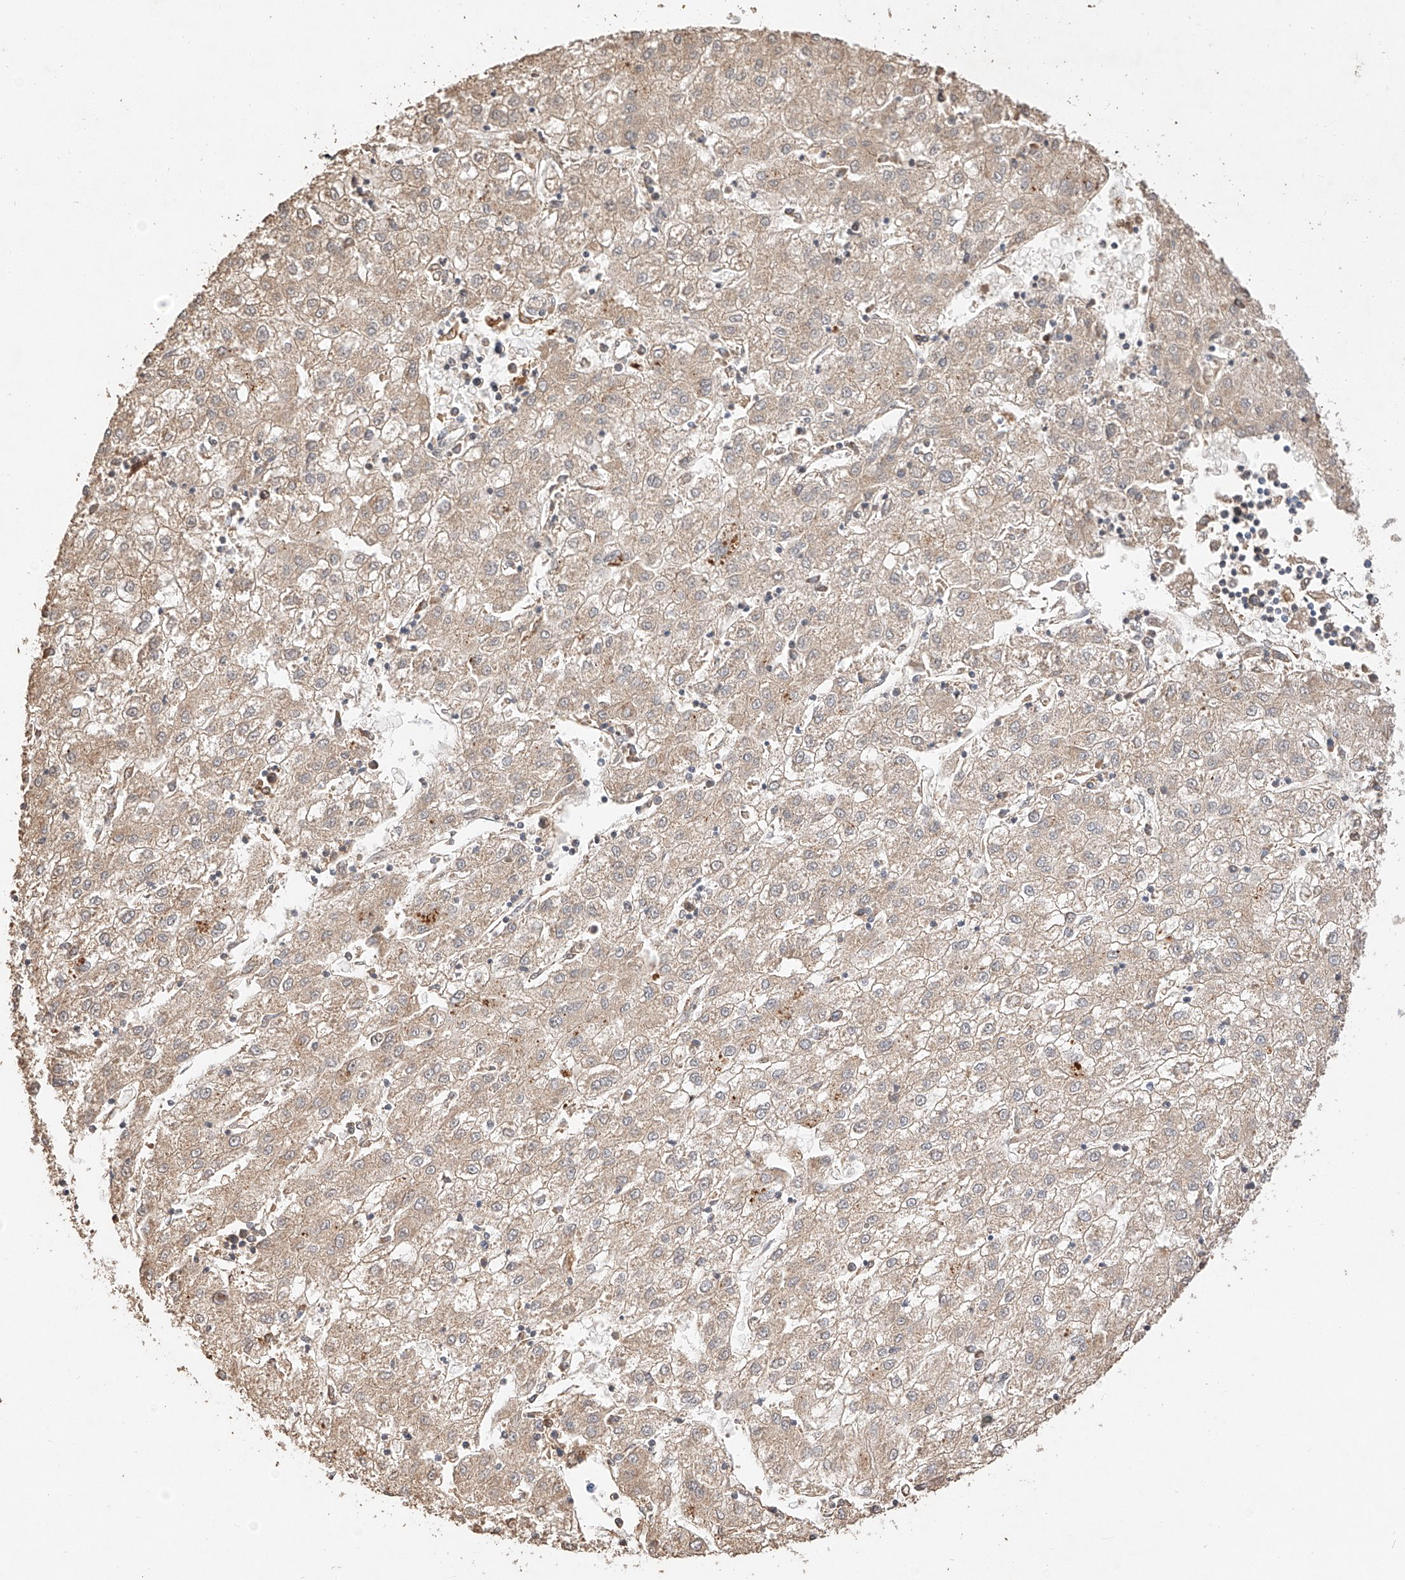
{"staining": {"intensity": "weak", "quantity": "25%-75%", "location": "cytoplasmic/membranous"}, "tissue": "liver cancer", "cell_type": "Tumor cells", "image_type": "cancer", "snomed": [{"axis": "morphology", "description": "Carcinoma, Hepatocellular, NOS"}, {"axis": "topography", "description": "Liver"}], "caption": "Human hepatocellular carcinoma (liver) stained for a protein (brown) demonstrates weak cytoplasmic/membranous positive expression in about 25%-75% of tumor cells.", "gene": "SUSD6", "patient": {"sex": "male", "age": 72}}